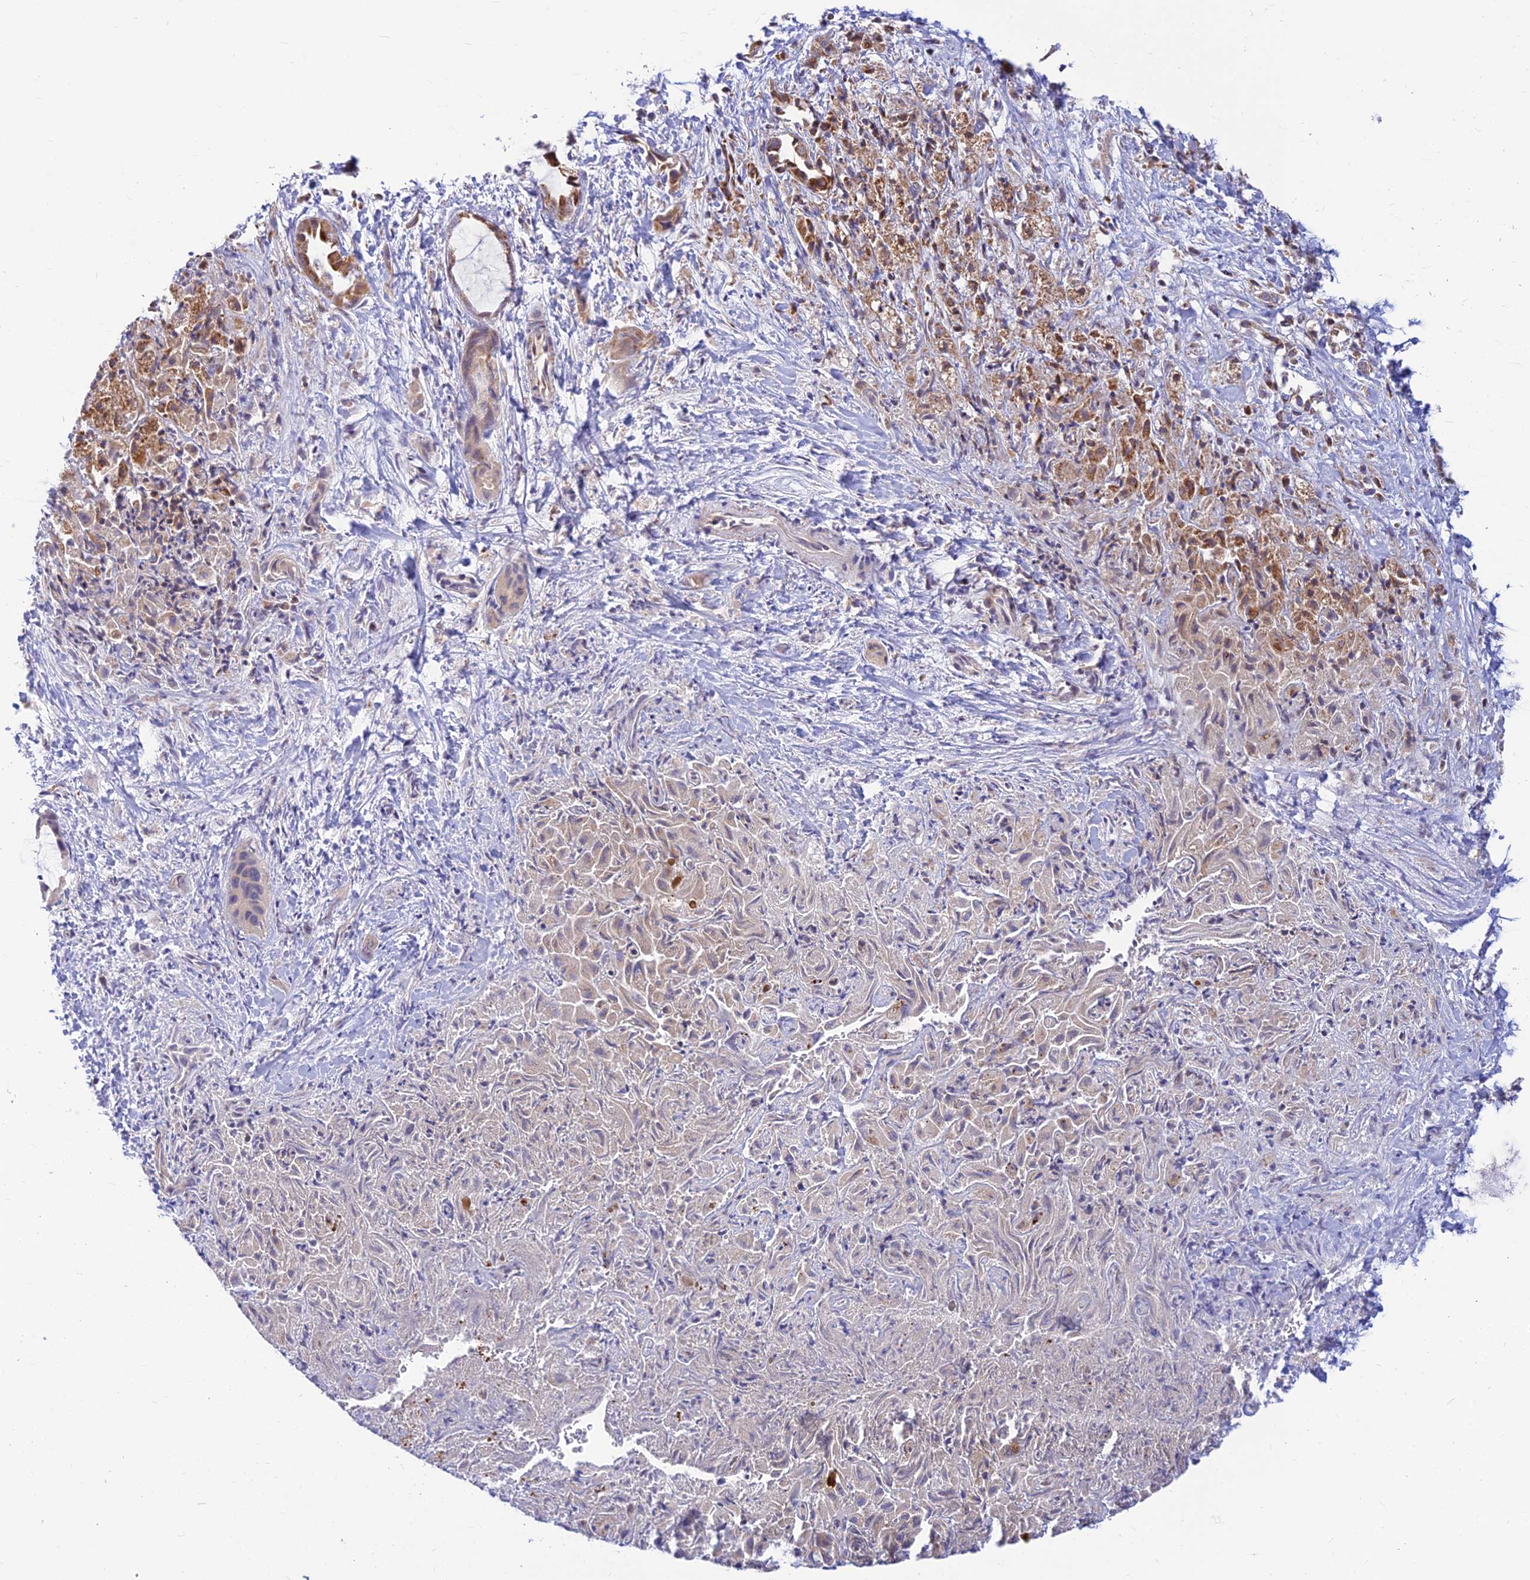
{"staining": {"intensity": "moderate", "quantity": ">75%", "location": "cytoplasmic/membranous"}, "tissue": "liver cancer", "cell_type": "Tumor cells", "image_type": "cancer", "snomed": [{"axis": "morphology", "description": "Cholangiocarcinoma"}, {"axis": "topography", "description": "Liver"}], "caption": "Tumor cells demonstrate moderate cytoplasmic/membranous positivity in about >75% of cells in liver cholangiocarcinoma. Nuclei are stained in blue.", "gene": "LYSMD2", "patient": {"sex": "female", "age": 52}}